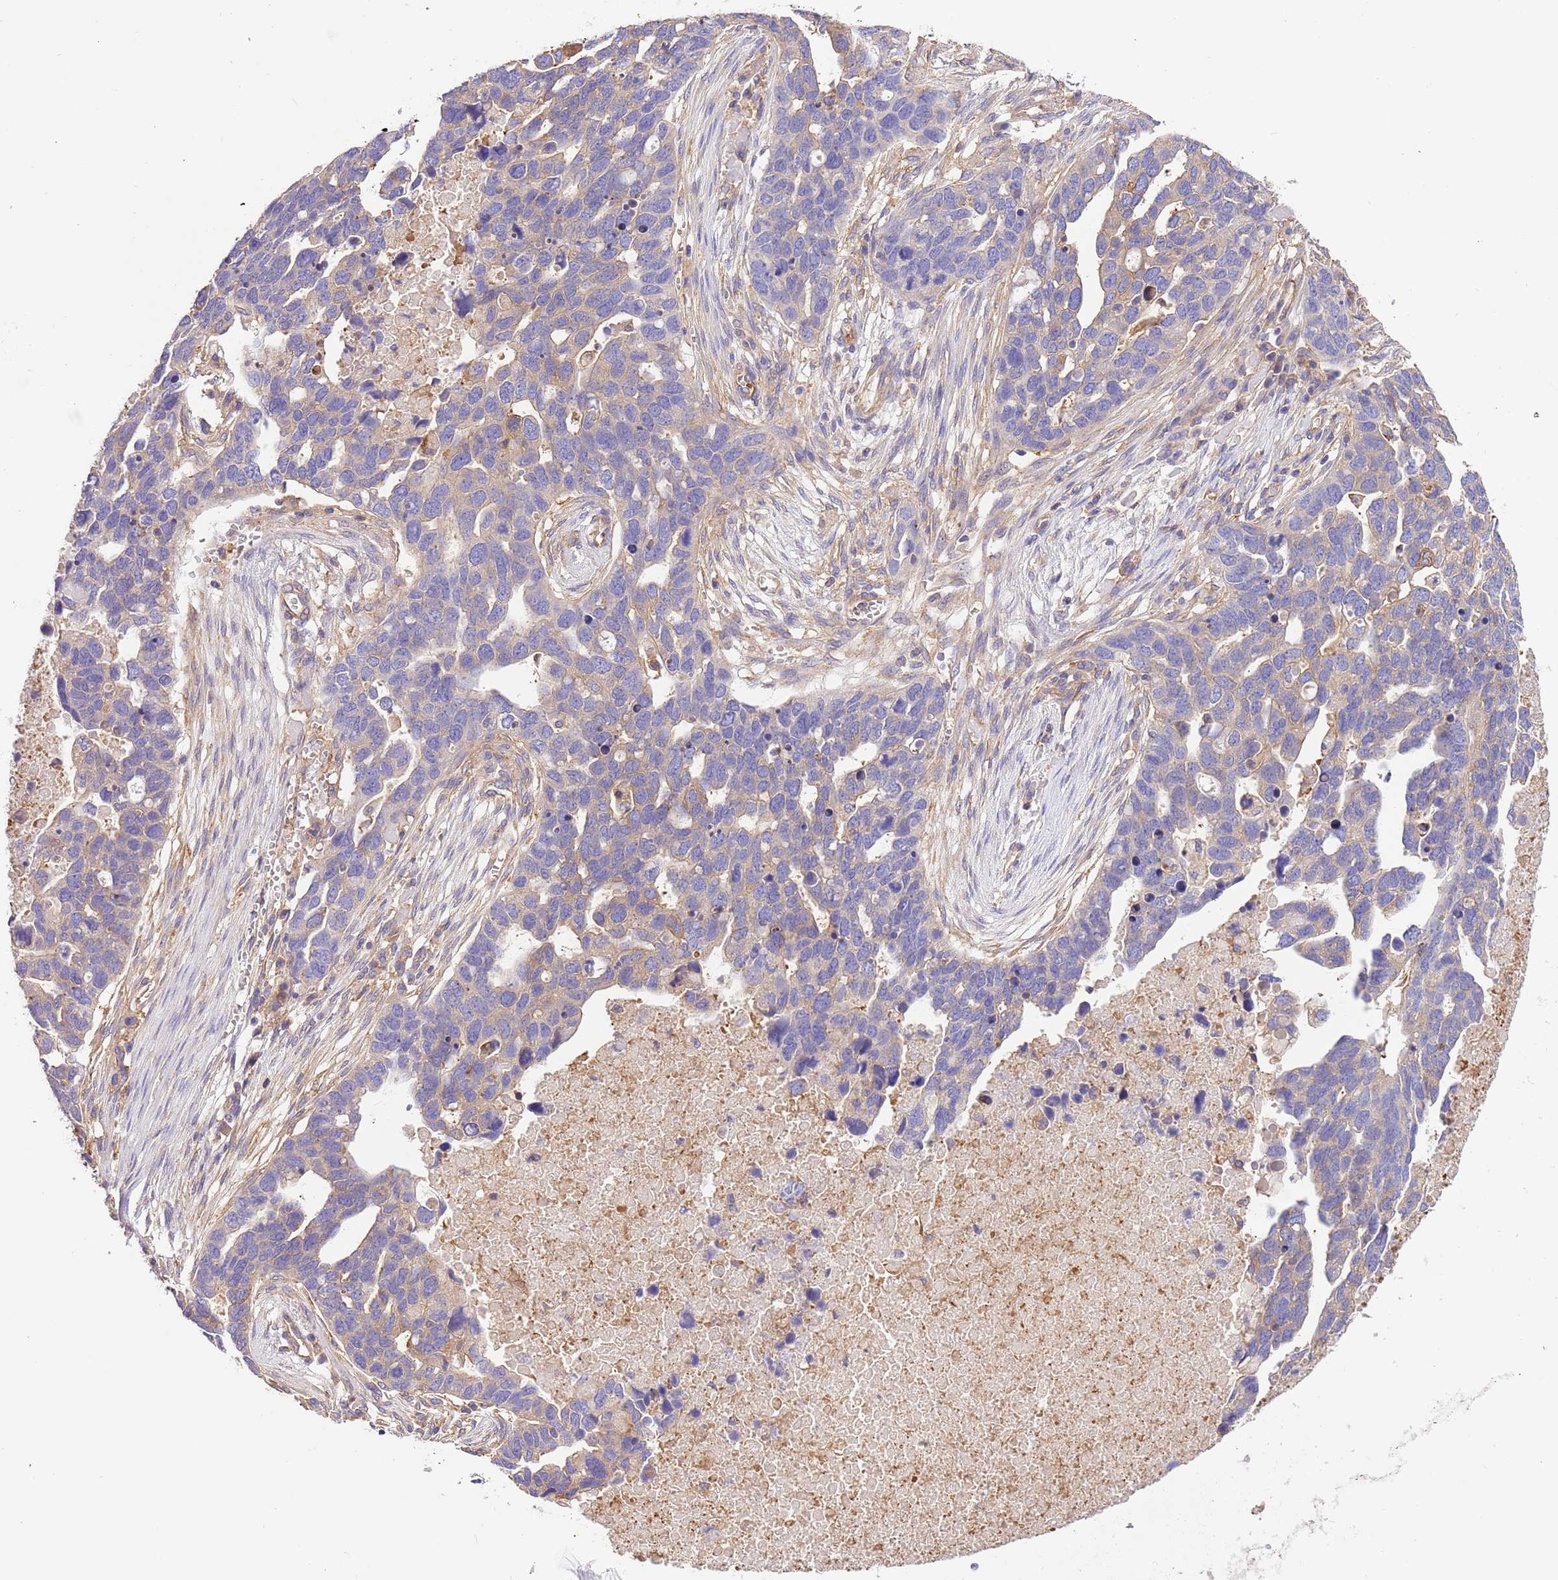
{"staining": {"intensity": "weak", "quantity": "<25%", "location": "cytoplasmic/membranous"}, "tissue": "ovarian cancer", "cell_type": "Tumor cells", "image_type": "cancer", "snomed": [{"axis": "morphology", "description": "Cystadenocarcinoma, serous, NOS"}, {"axis": "topography", "description": "Ovary"}], "caption": "Protein analysis of serous cystadenocarcinoma (ovarian) shows no significant expression in tumor cells.", "gene": "NAALADL1", "patient": {"sex": "female", "age": 54}}